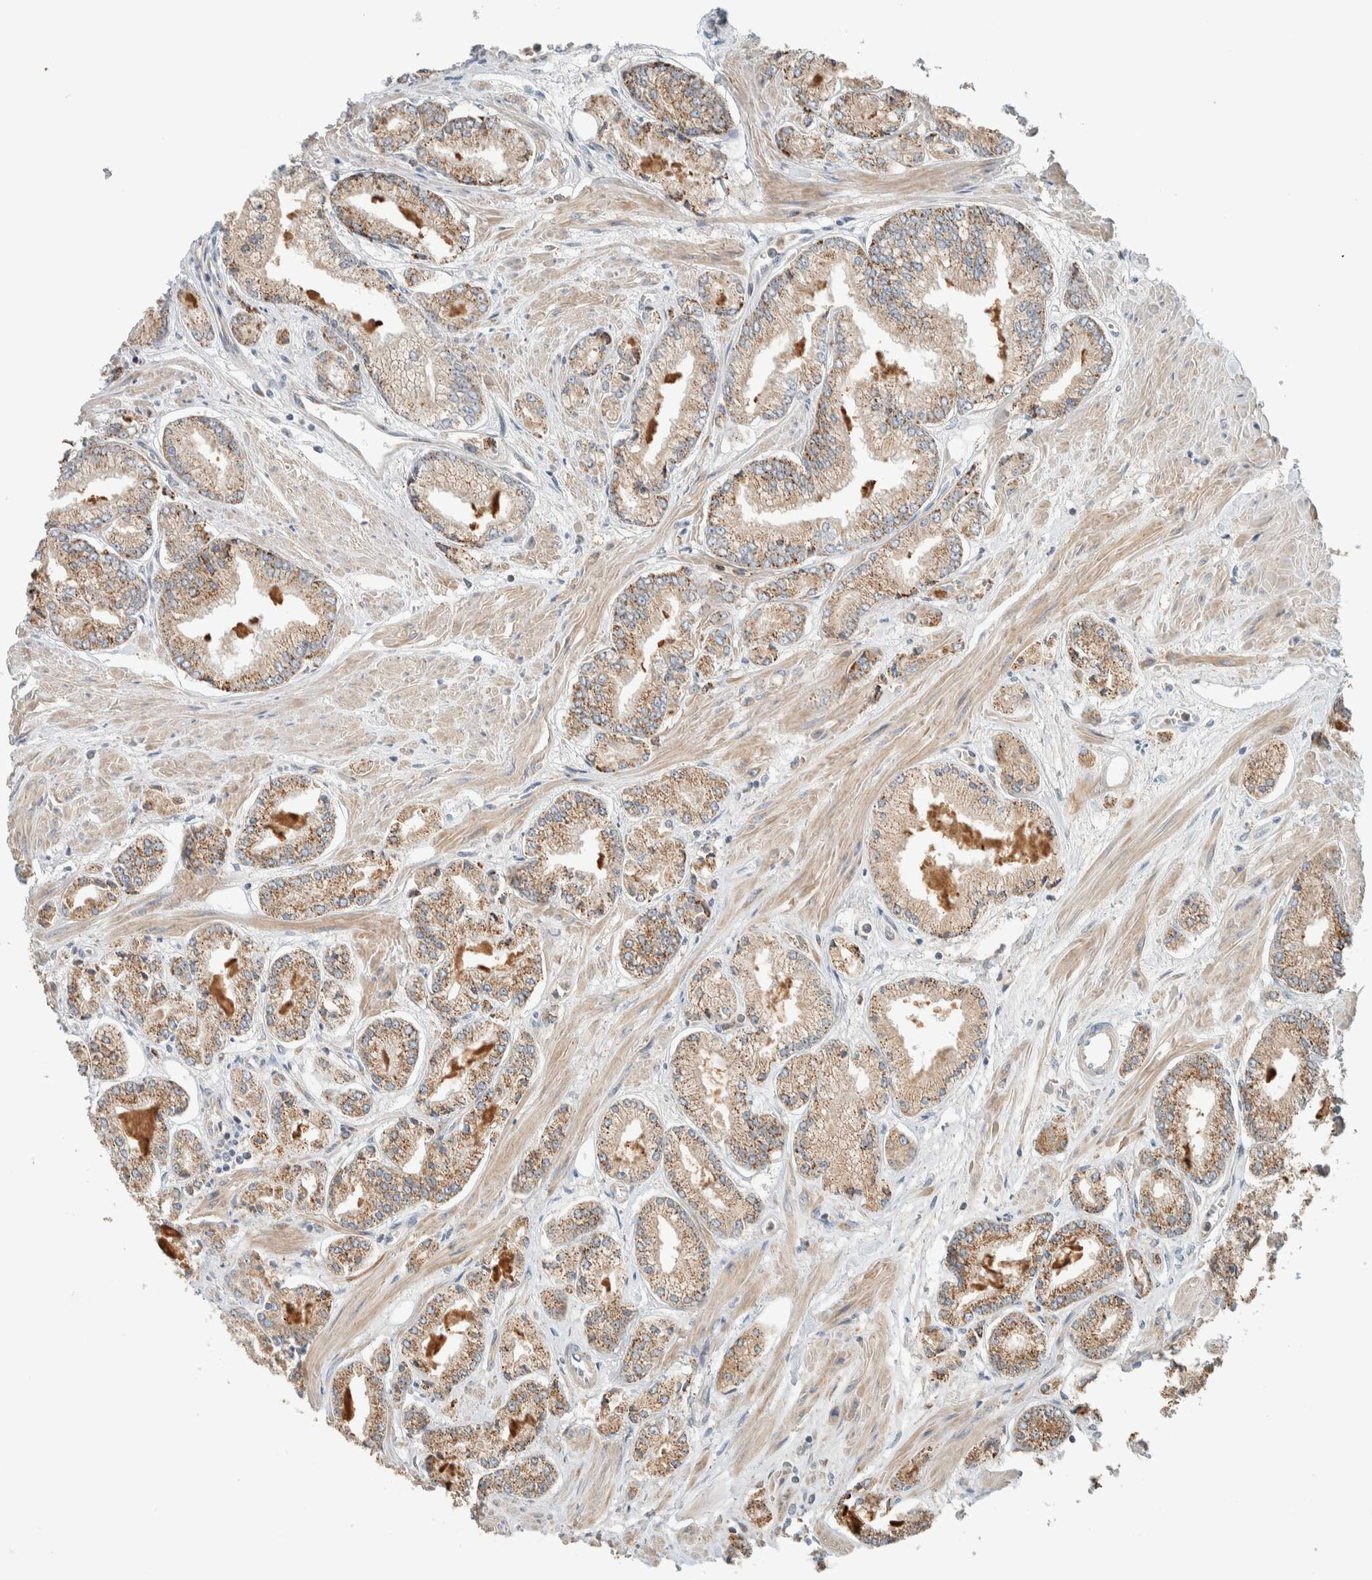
{"staining": {"intensity": "moderate", "quantity": ">75%", "location": "cytoplasmic/membranous"}, "tissue": "prostate cancer", "cell_type": "Tumor cells", "image_type": "cancer", "snomed": [{"axis": "morphology", "description": "Adenocarcinoma, Low grade"}, {"axis": "topography", "description": "Prostate"}], "caption": "Immunohistochemistry (IHC) micrograph of neoplastic tissue: prostate cancer stained using immunohistochemistry (IHC) shows medium levels of moderate protein expression localized specifically in the cytoplasmic/membranous of tumor cells, appearing as a cytoplasmic/membranous brown color.", "gene": "SLFN12L", "patient": {"sex": "male", "age": 52}}